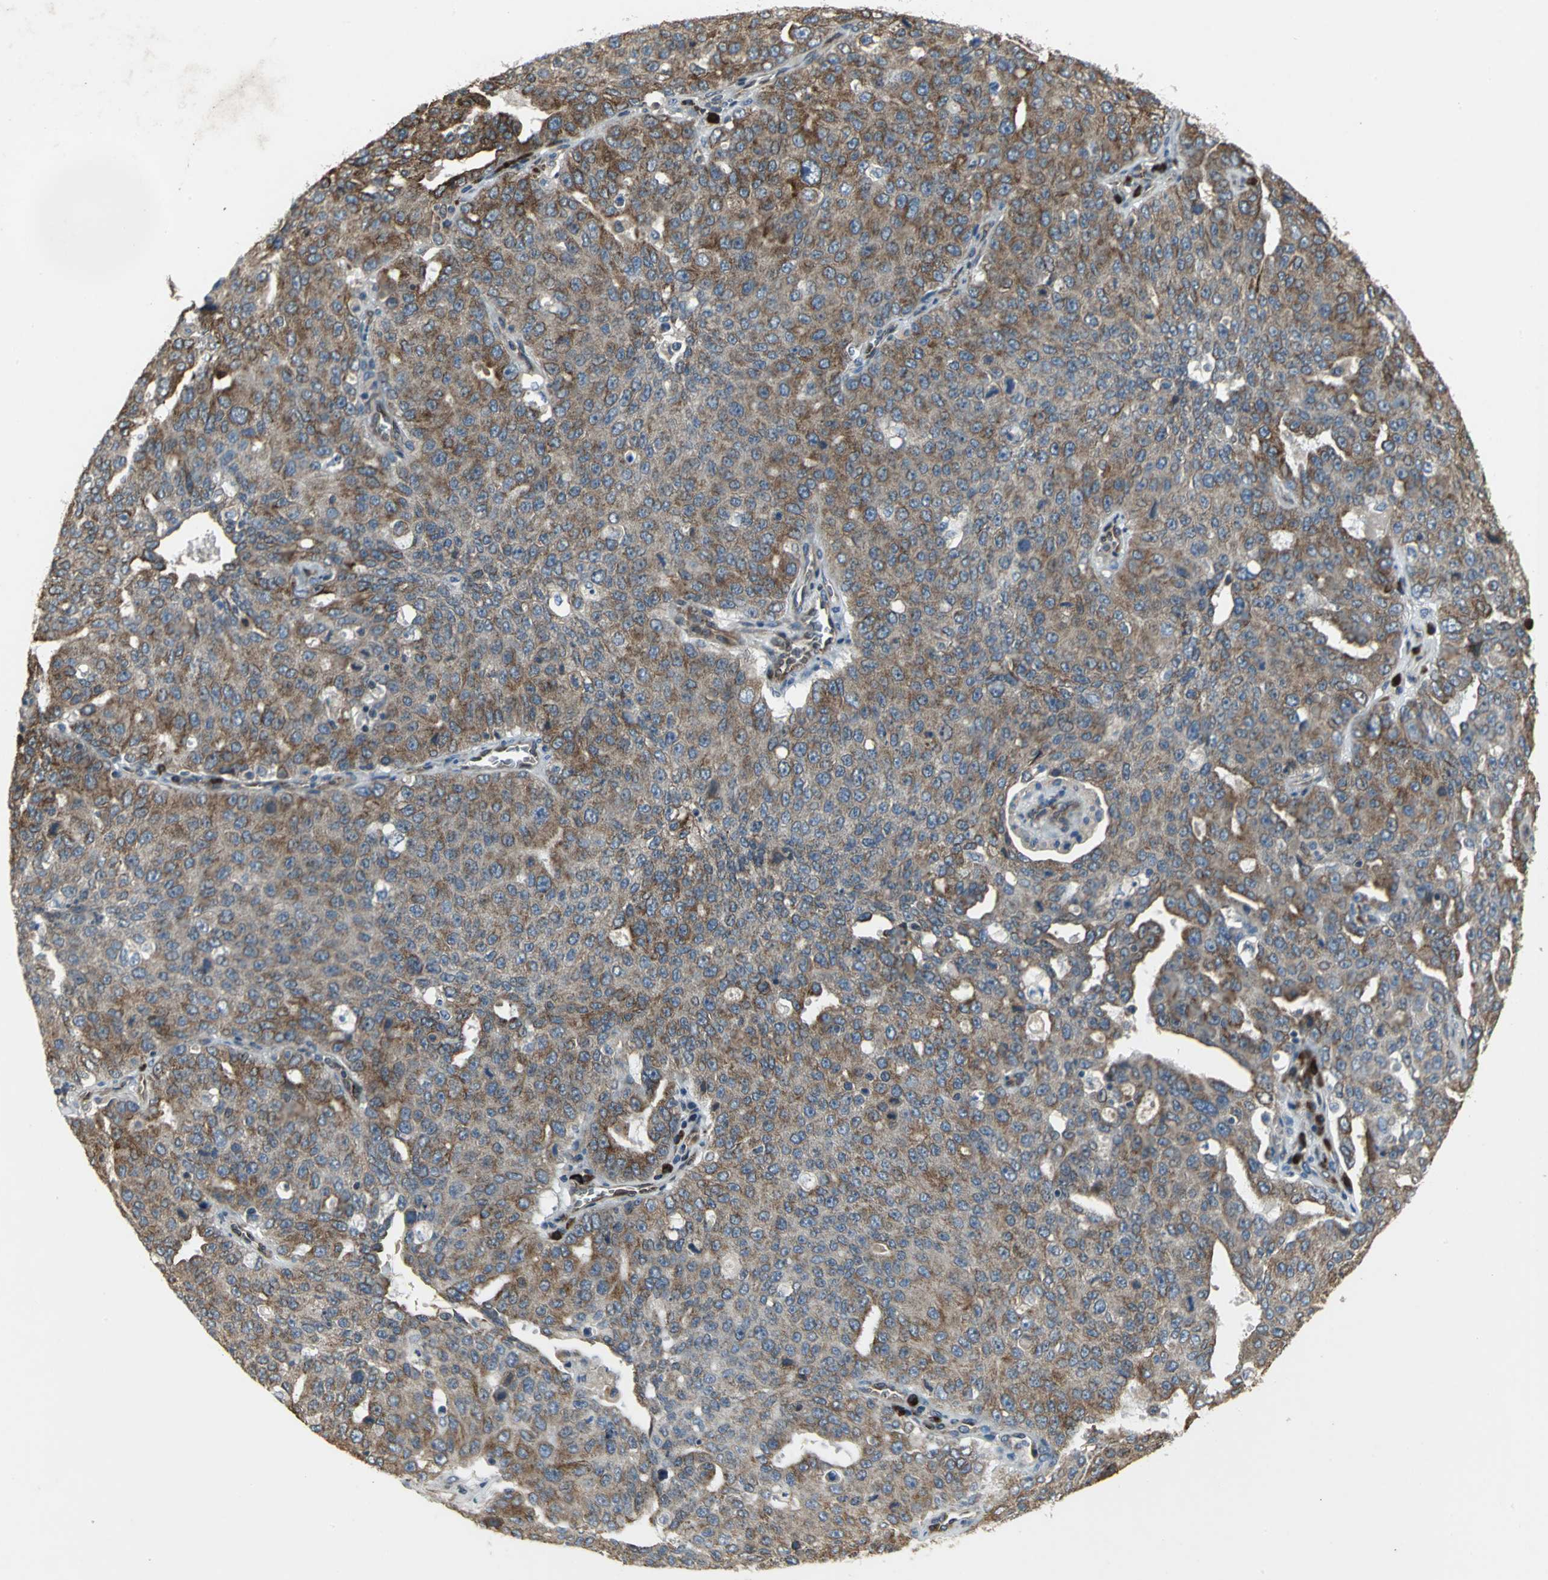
{"staining": {"intensity": "moderate", "quantity": ">75%", "location": "cytoplasmic/membranous"}, "tissue": "ovarian cancer", "cell_type": "Tumor cells", "image_type": "cancer", "snomed": [{"axis": "morphology", "description": "Carcinoma, endometroid"}, {"axis": "topography", "description": "Ovary"}], "caption": "Approximately >75% of tumor cells in human endometroid carcinoma (ovarian) show moderate cytoplasmic/membranous protein positivity as visualized by brown immunohistochemical staining.", "gene": "SYVN1", "patient": {"sex": "female", "age": 62}}